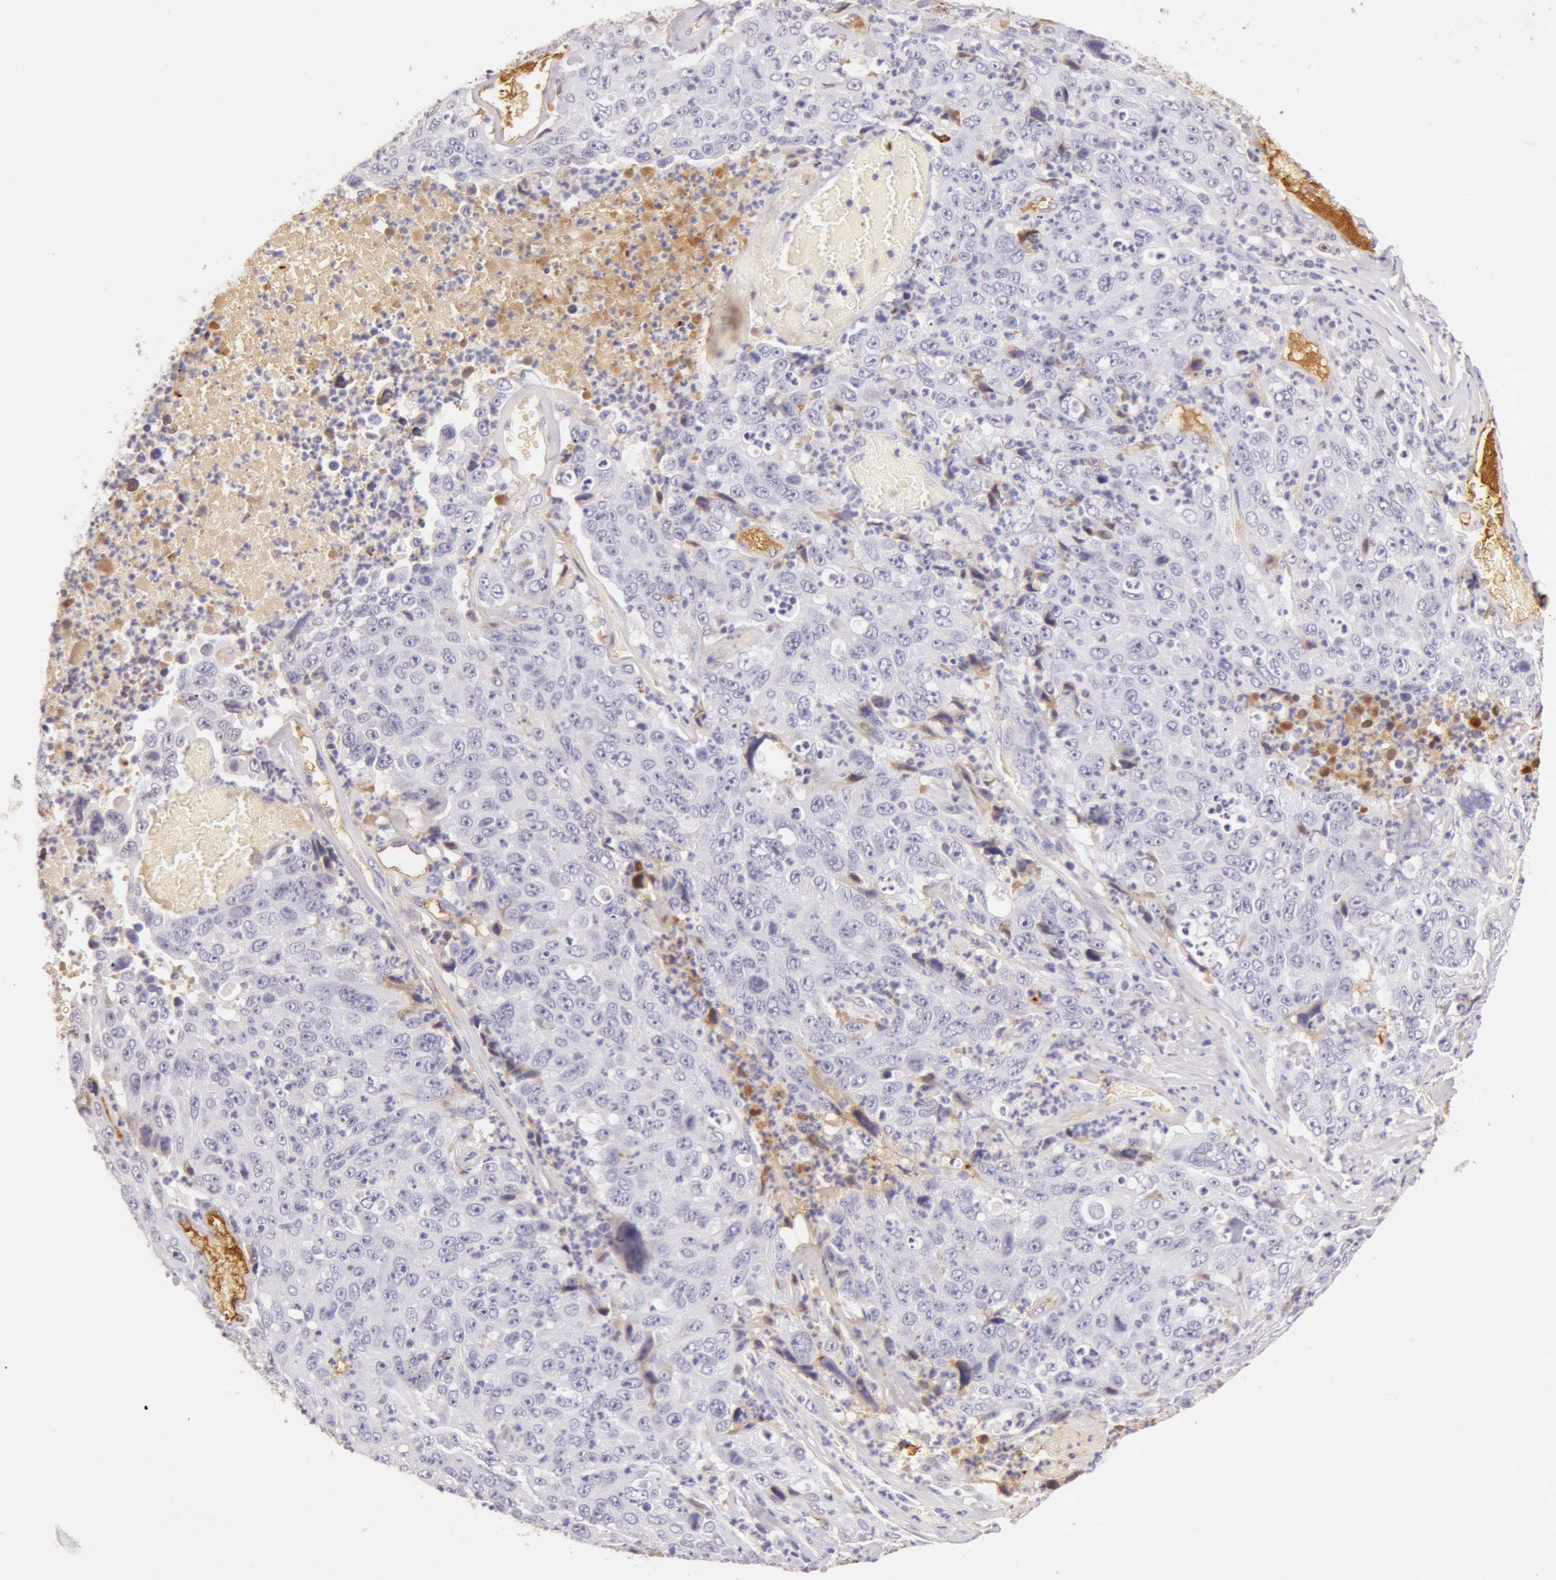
{"staining": {"intensity": "negative", "quantity": "none", "location": "none"}, "tissue": "lung cancer", "cell_type": "Tumor cells", "image_type": "cancer", "snomed": [{"axis": "morphology", "description": "Squamous cell carcinoma, NOS"}, {"axis": "topography", "description": "Lung"}], "caption": "Immunohistochemical staining of human lung squamous cell carcinoma demonstrates no significant staining in tumor cells.", "gene": "AHSG", "patient": {"sex": "male", "age": 64}}